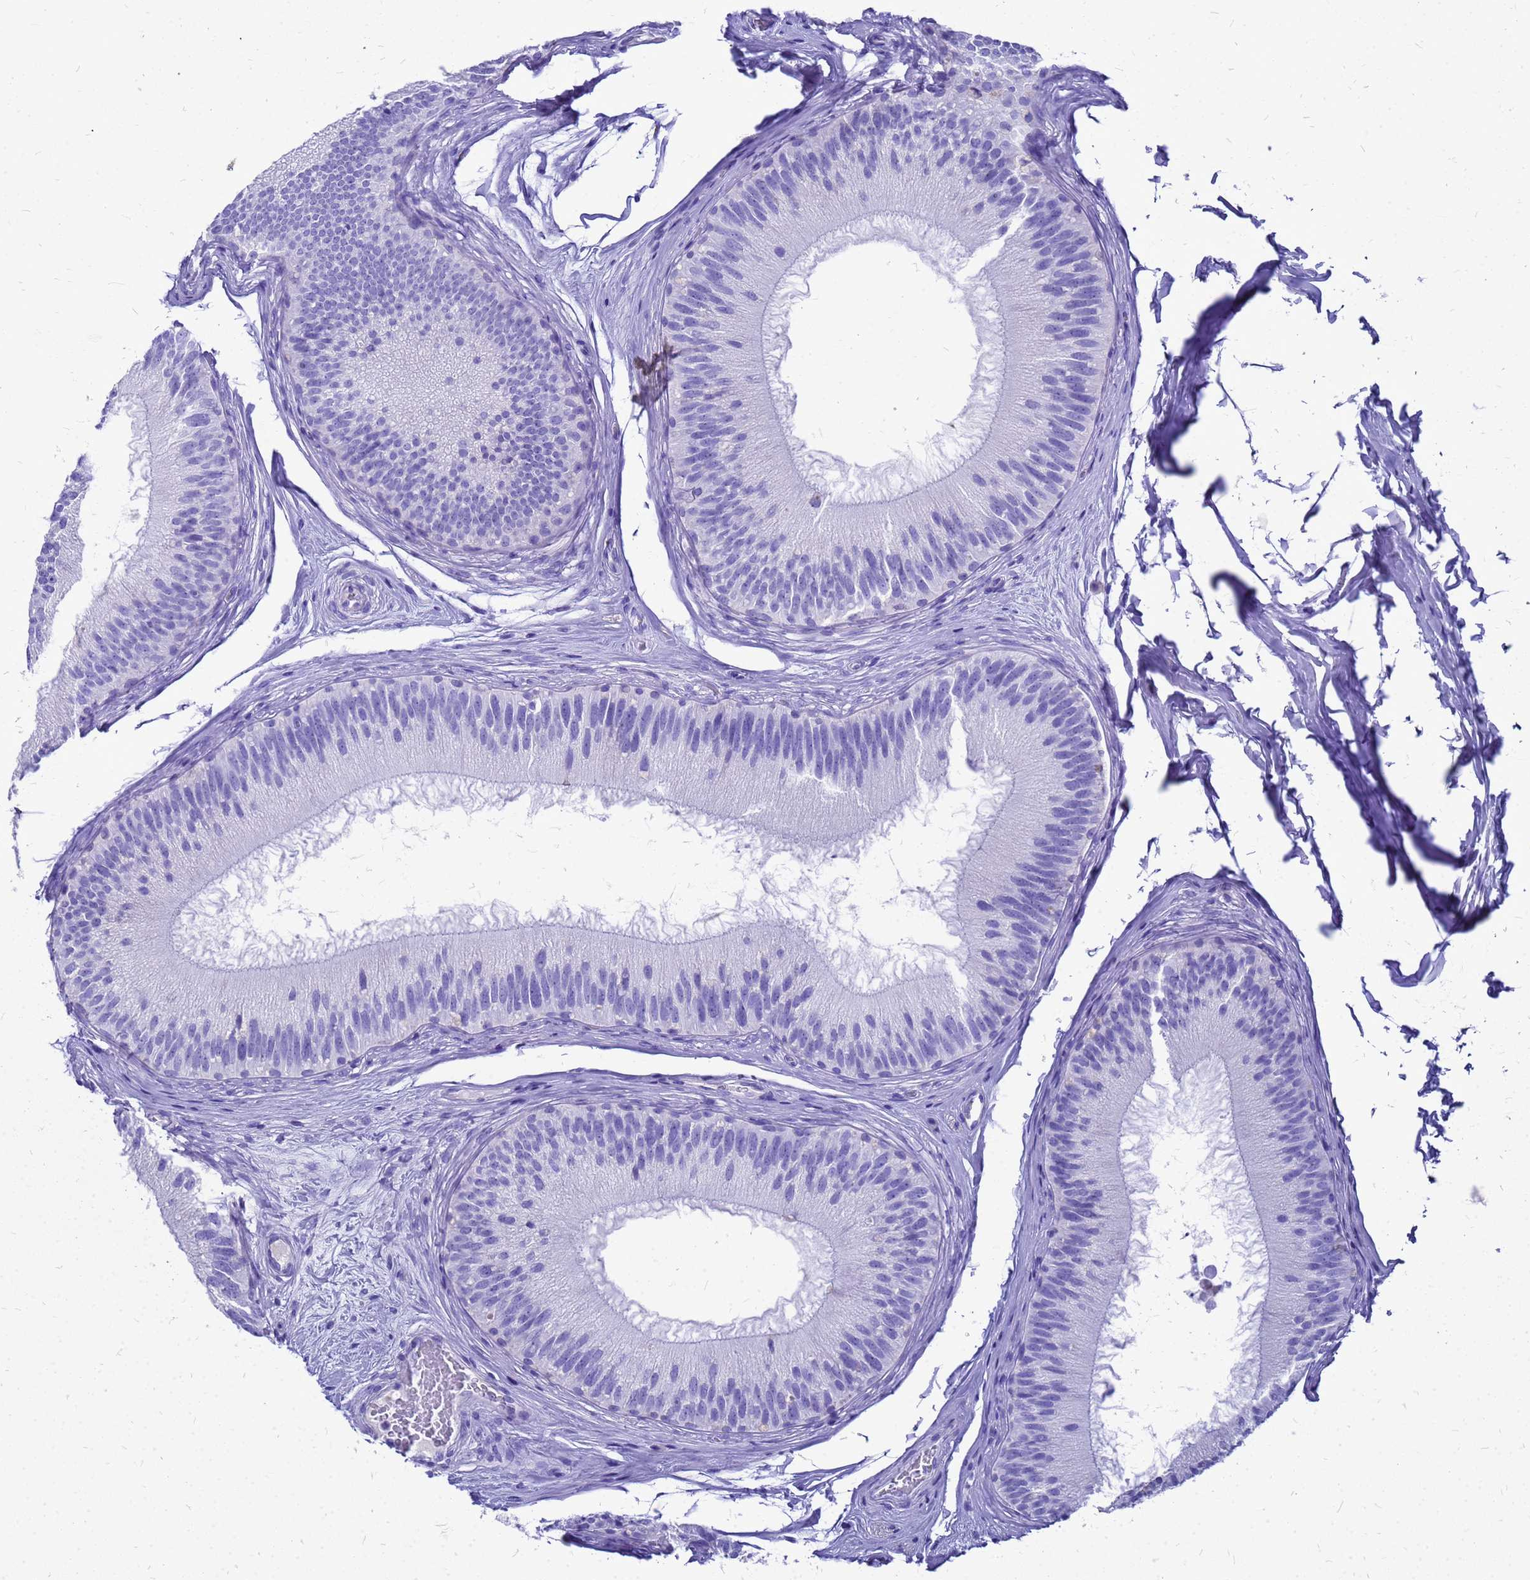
{"staining": {"intensity": "weak", "quantity": "<25%", "location": "cytoplasmic/membranous"}, "tissue": "epididymis", "cell_type": "Glandular cells", "image_type": "normal", "snomed": [{"axis": "morphology", "description": "Normal tissue, NOS"}, {"axis": "topography", "description": "Epididymis"}], "caption": "A micrograph of human epididymis is negative for staining in glandular cells.", "gene": "OR52E2", "patient": {"sex": "male", "age": 45}}